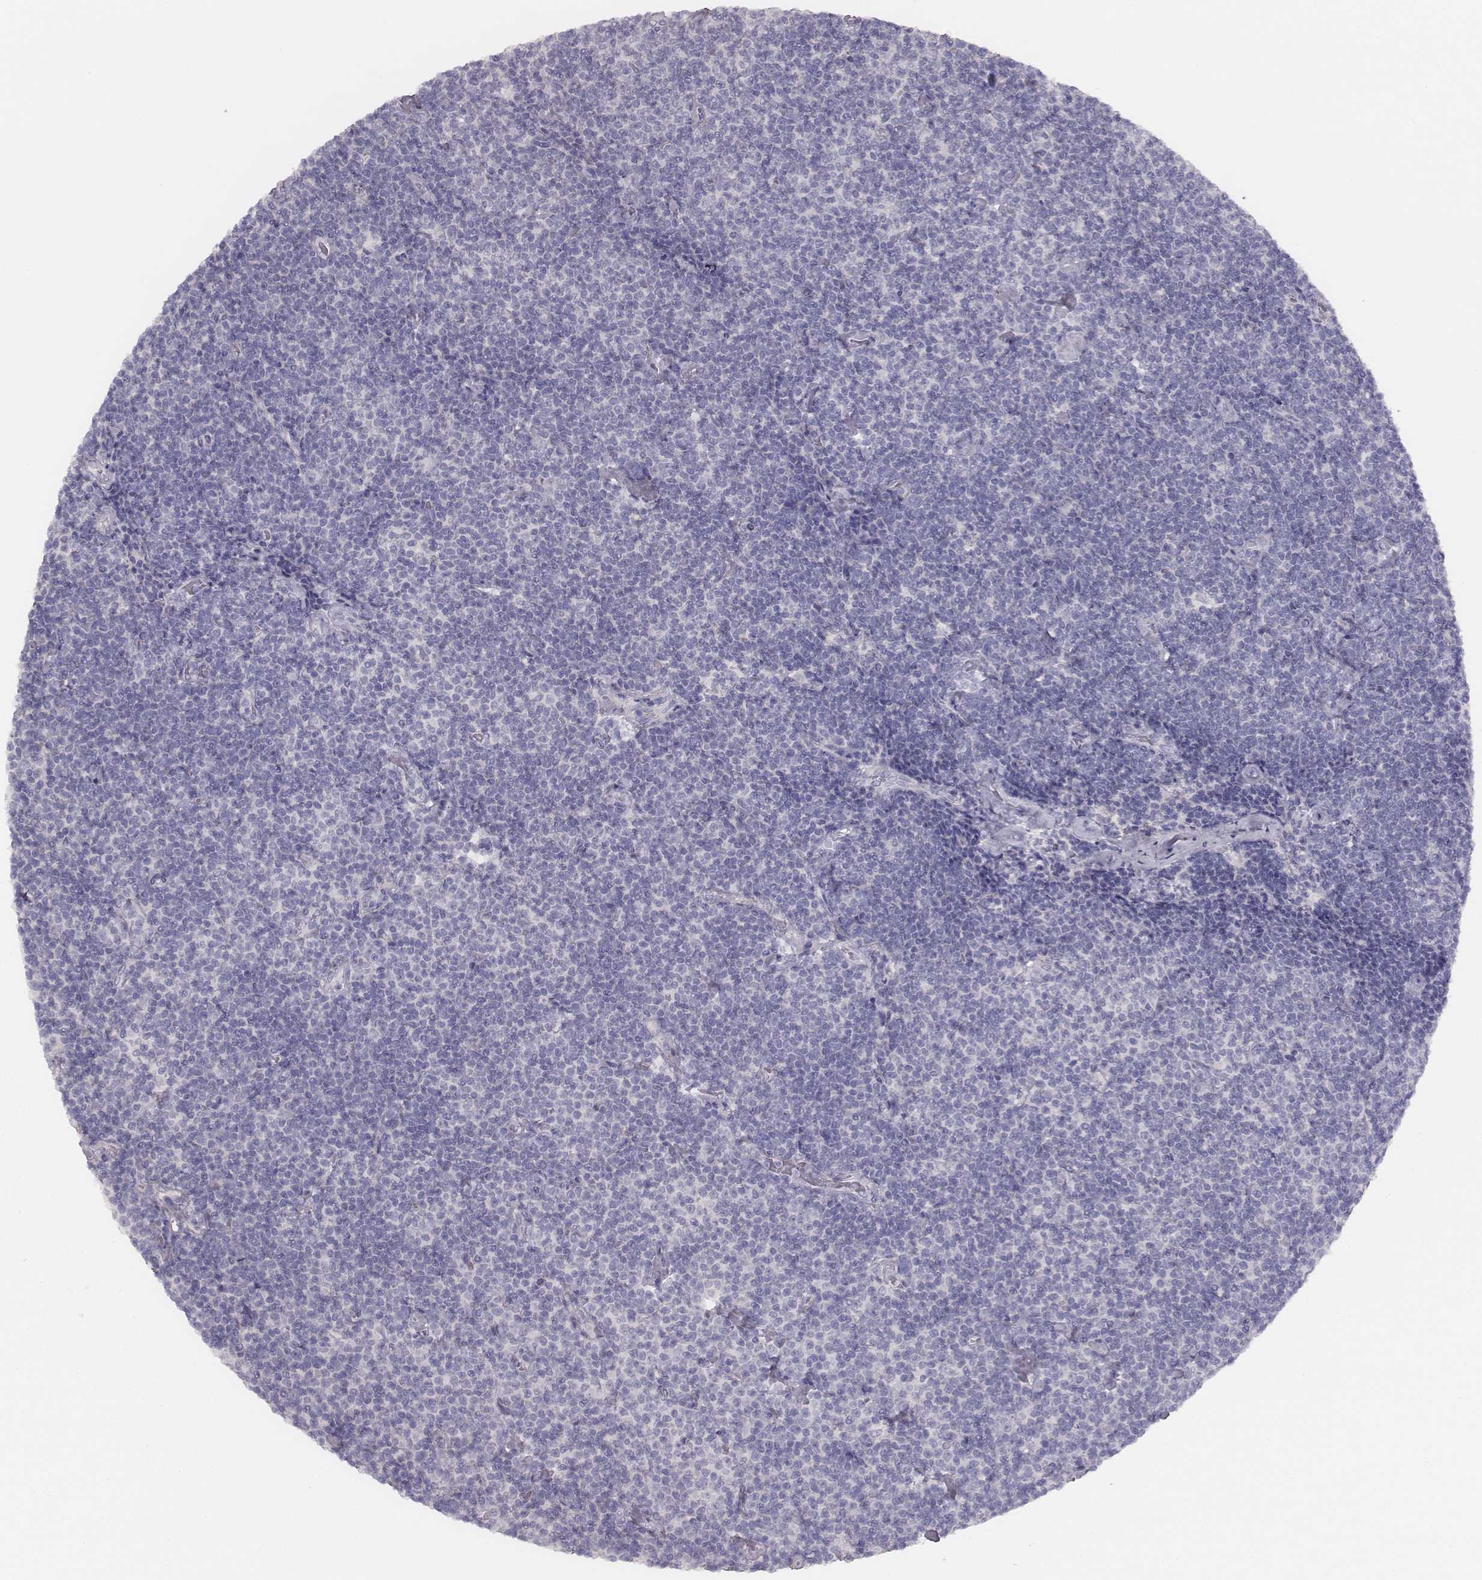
{"staining": {"intensity": "negative", "quantity": "none", "location": "none"}, "tissue": "lymphoma", "cell_type": "Tumor cells", "image_type": "cancer", "snomed": [{"axis": "morphology", "description": "Malignant lymphoma, non-Hodgkin's type, Low grade"}, {"axis": "topography", "description": "Lymph node"}], "caption": "Tumor cells are negative for protein expression in human lymphoma. The staining is performed using DAB brown chromogen with nuclei counter-stained in using hematoxylin.", "gene": "MYH6", "patient": {"sex": "male", "age": 81}}